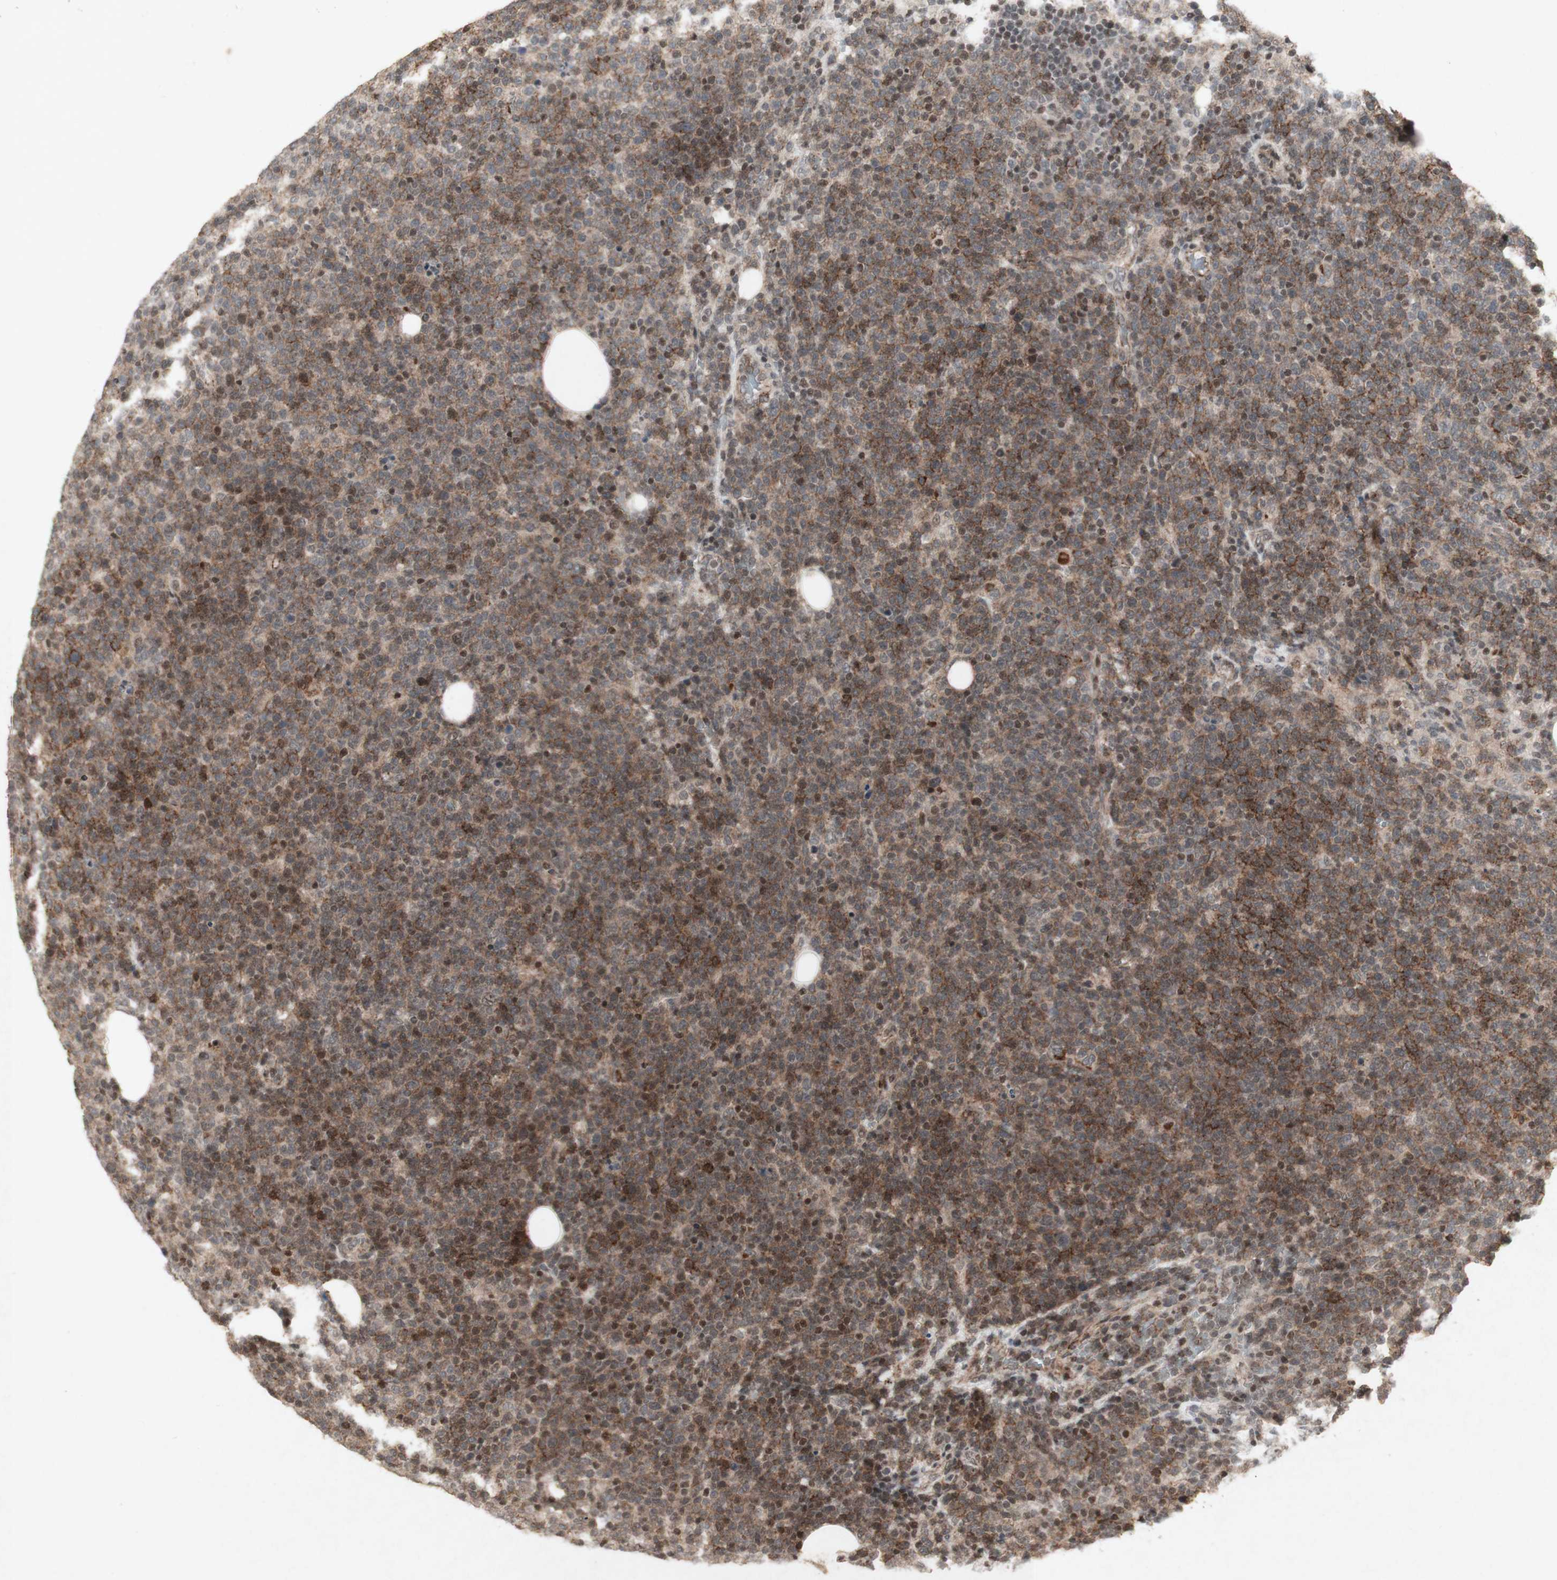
{"staining": {"intensity": "weak", "quantity": ">75%", "location": "cytoplasmic/membranous"}, "tissue": "lymphoma", "cell_type": "Tumor cells", "image_type": "cancer", "snomed": [{"axis": "morphology", "description": "Malignant lymphoma, non-Hodgkin's type, High grade"}, {"axis": "topography", "description": "Lymph node"}], "caption": "An immunohistochemistry image of neoplastic tissue is shown. Protein staining in brown labels weak cytoplasmic/membranous positivity in lymphoma within tumor cells.", "gene": "PLXNA1", "patient": {"sex": "male", "age": 61}}